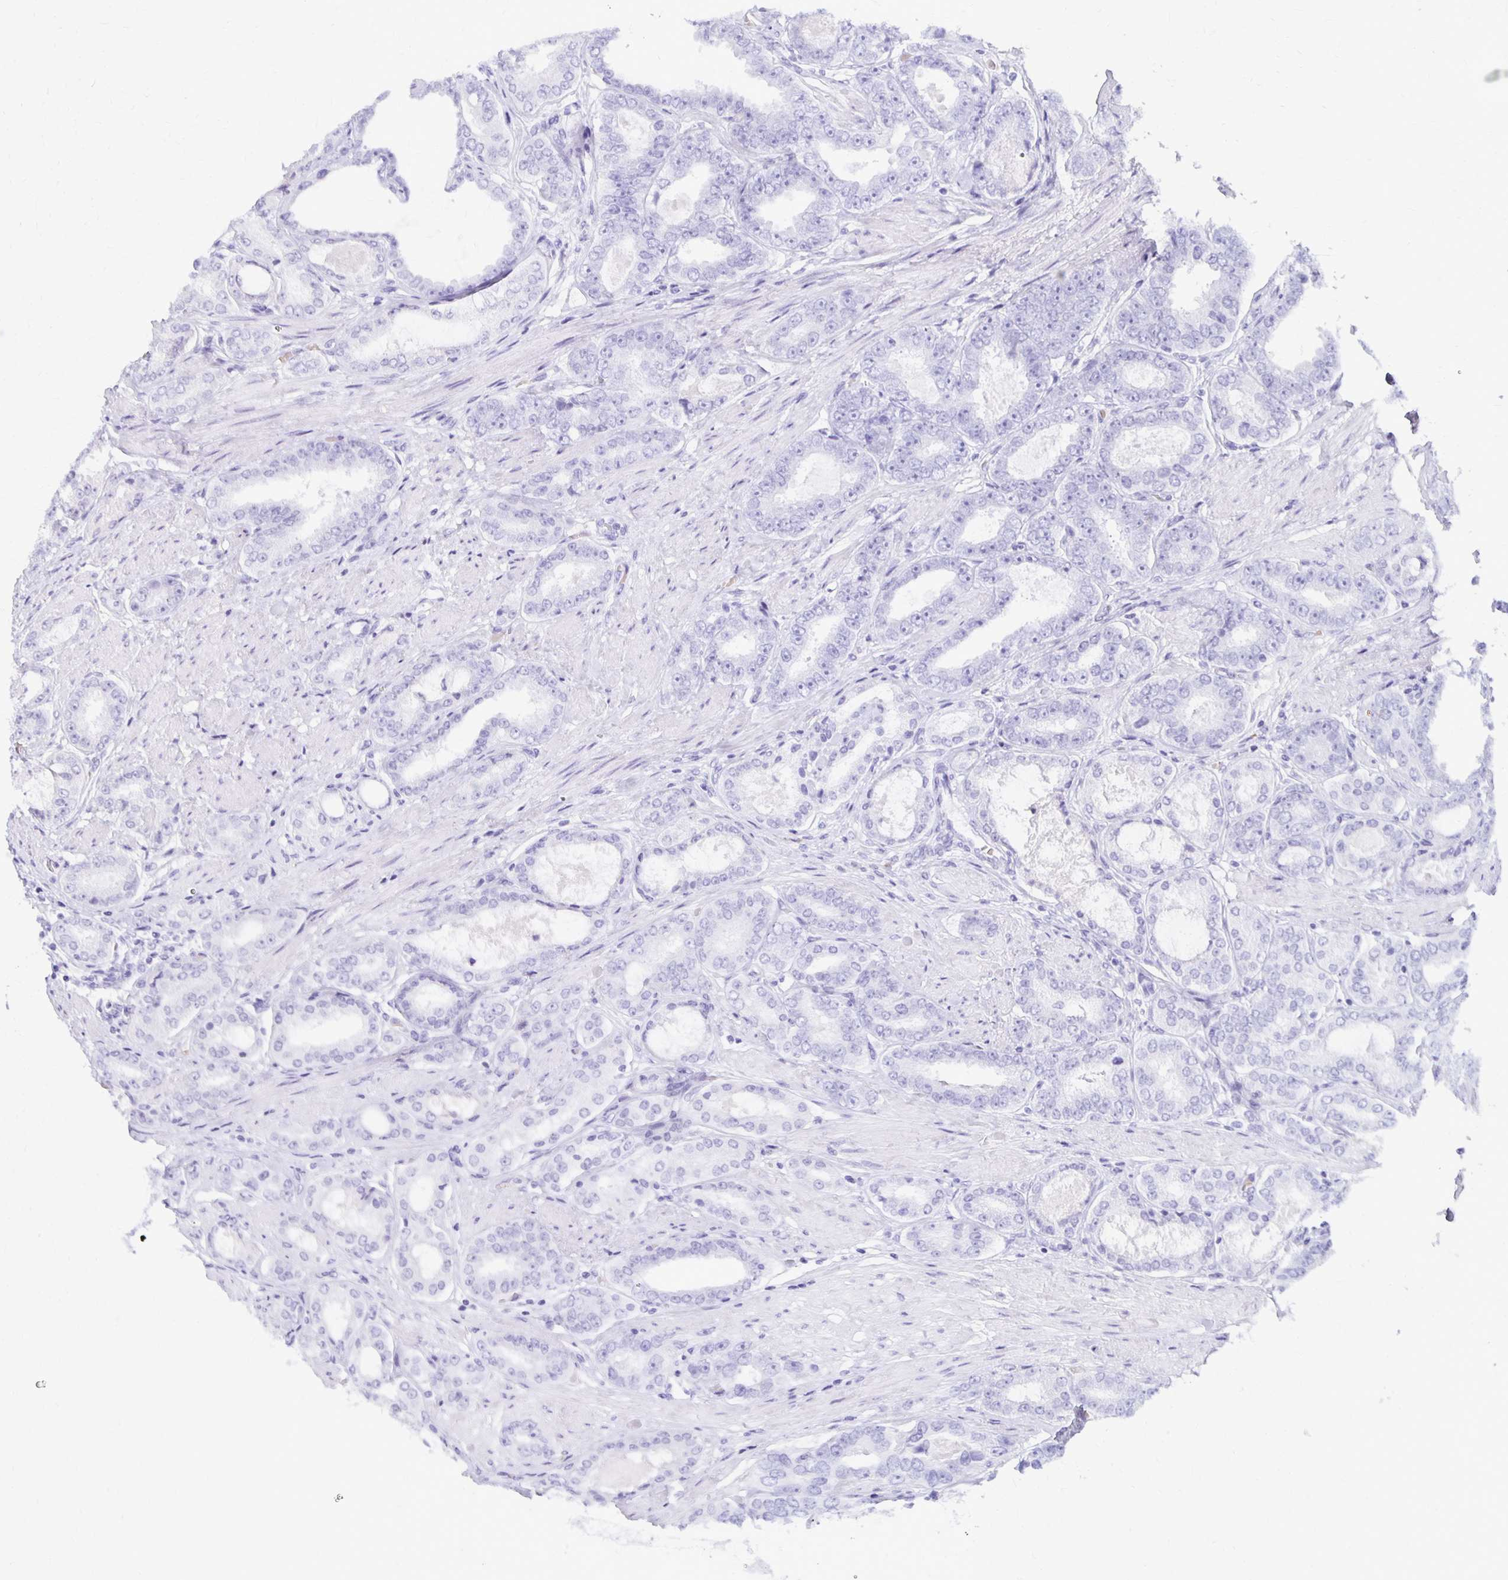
{"staining": {"intensity": "negative", "quantity": "none", "location": "none"}, "tissue": "prostate cancer", "cell_type": "Tumor cells", "image_type": "cancer", "snomed": [{"axis": "morphology", "description": "Adenocarcinoma, High grade"}, {"axis": "topography", "description": "Prostate"}], "caption": "DAB (3,3'-diaminobenzidine) immunohistochemical staining of human adenocarcinoma (high-grade) (prostate) displays no significant expression in tumor cells. (DAB immunohistochemistry, high magnification).", "gene": "FNTB", "patient": {"sex": "male", "age": 63}}